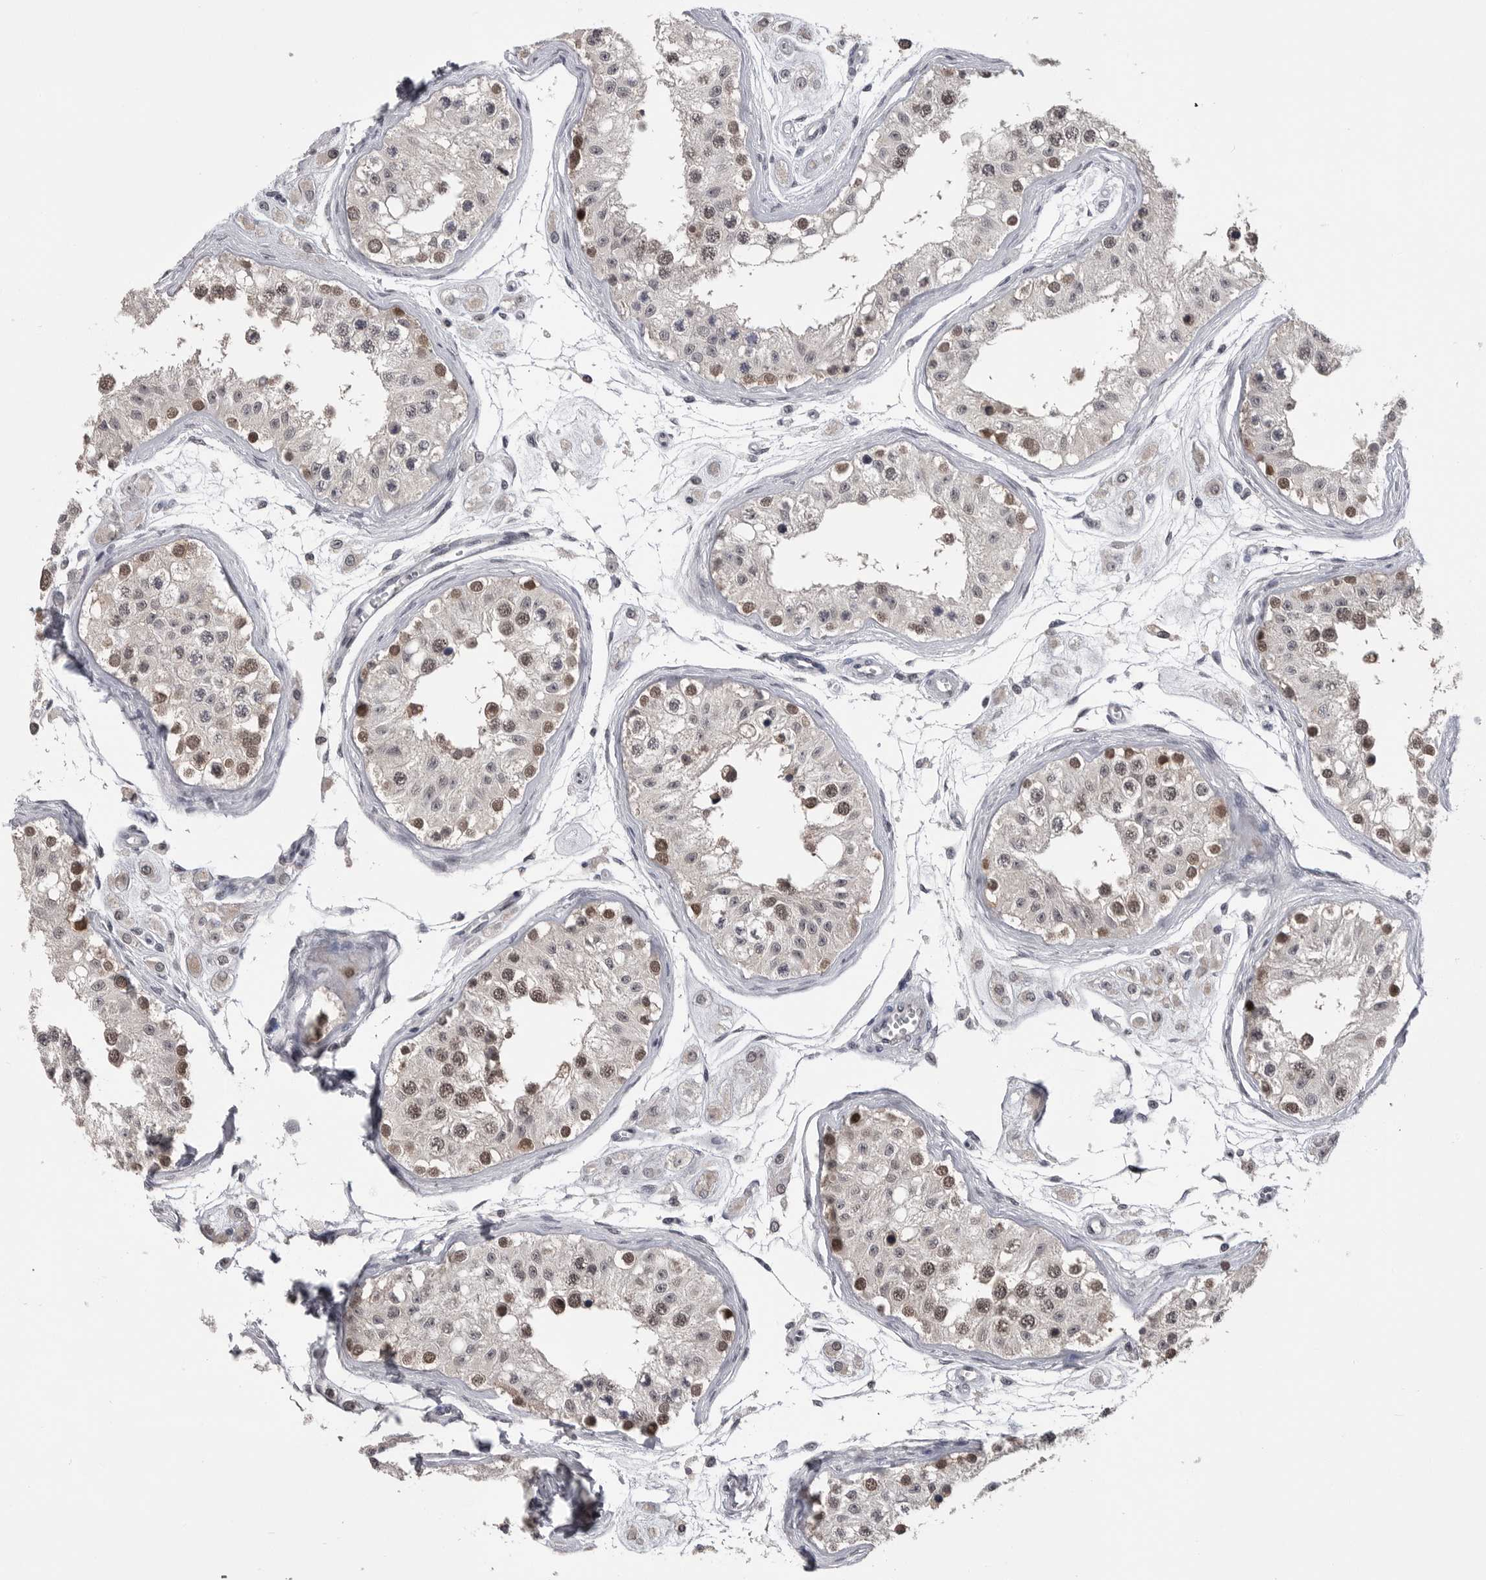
{"staining": {"intensity": "weak", "quantity": ">75%", "location": "nuclear"}, "tissue": "testis", "cell_type": "Cells in seminiferous ducts", "image_type": "normal", "snomed": [{"axis": "morphology", "description": "Normal tissue, NOS"}, {"axis": "morphology", "description": "Adenocarcinoma, metastatic, NOS"}, {"axis": "topography", "description": "Testis"}], "caption": "This image demonstrates immunohistochemistry (IHC) staining of unremarkable testis, with low weak nuclear staining in about >75% of cells in seminiferous ducts.", "gene": "DLG2", "patient": {"sex": "male", "age": 26}}